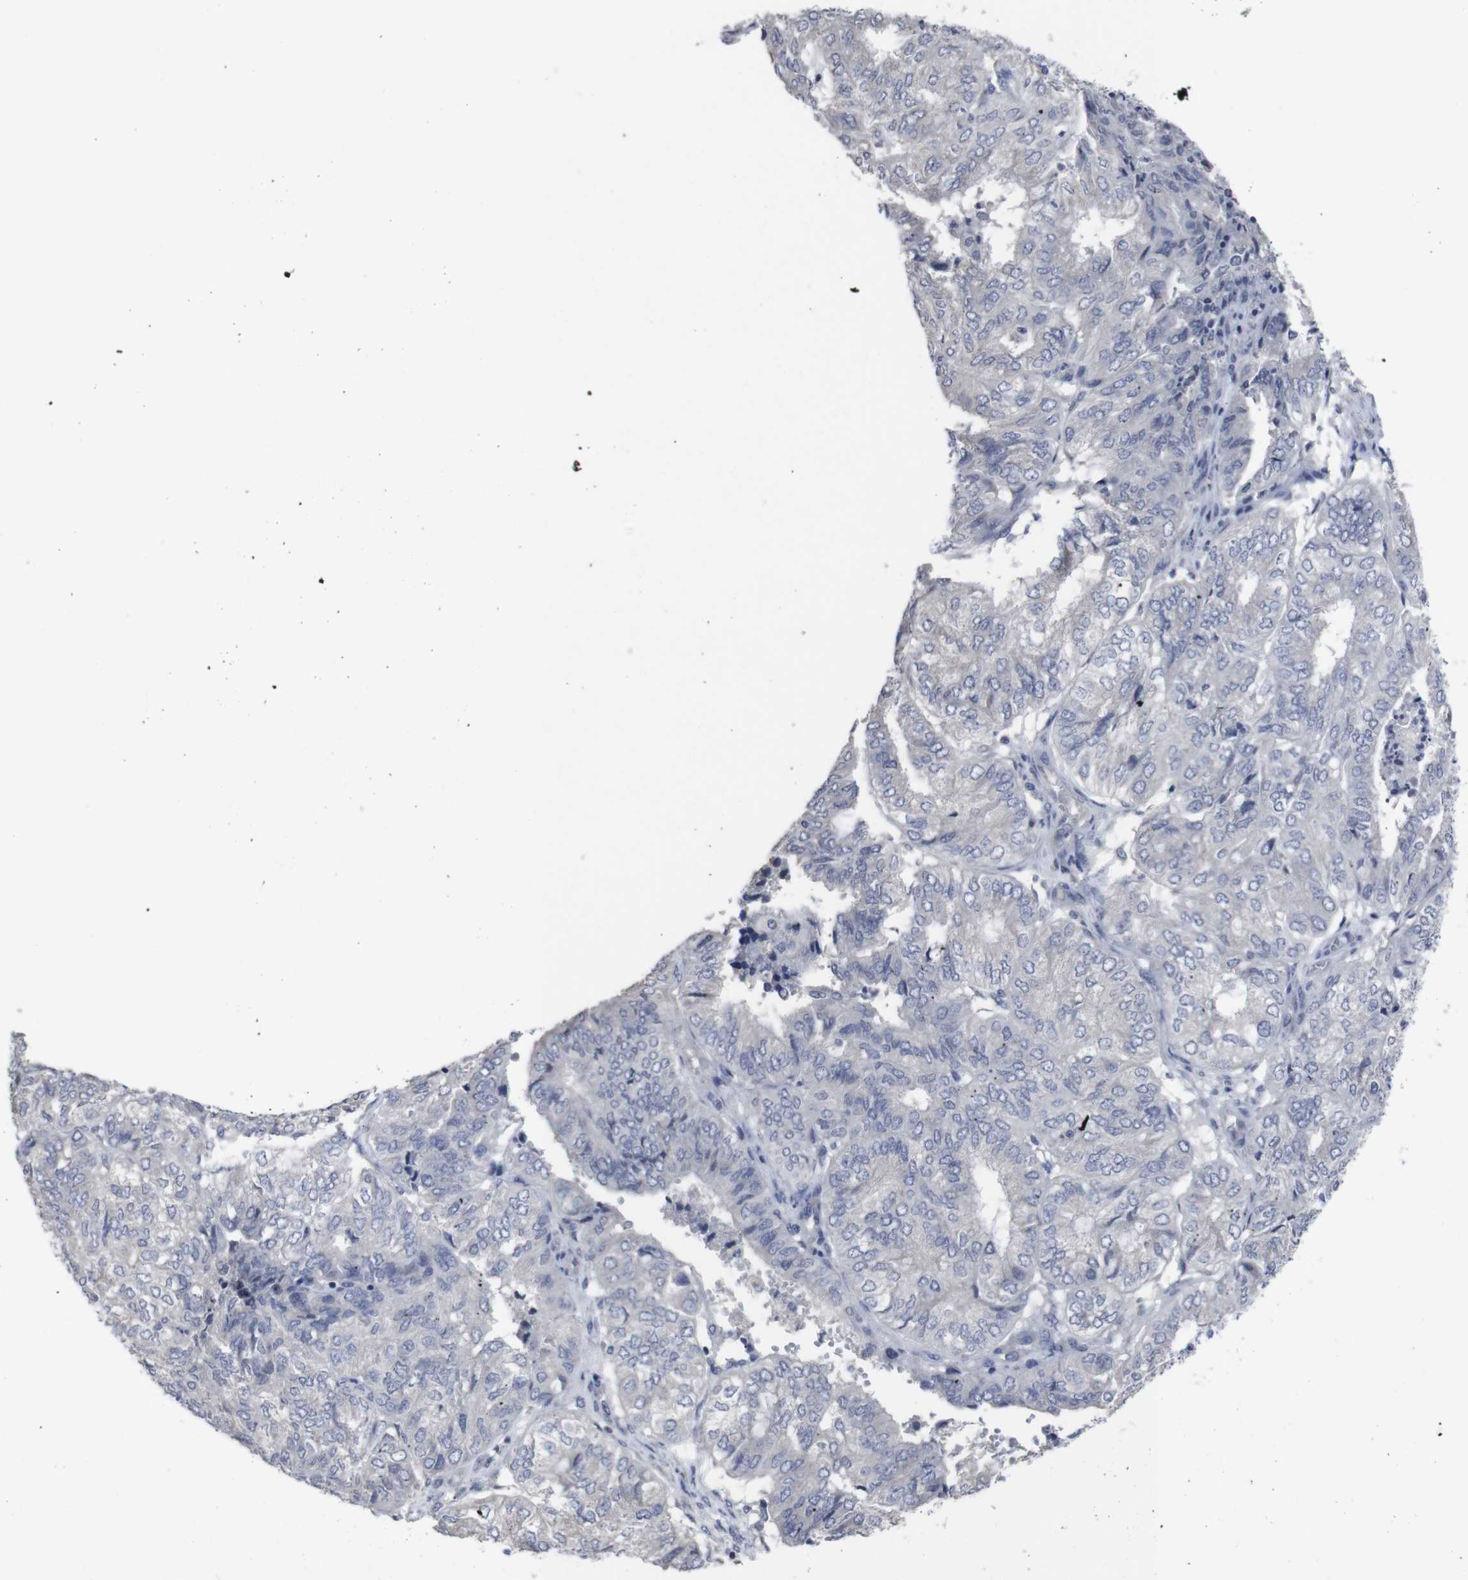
{"staining": {"intensity": "negative", "quantity": "none", "location": "none"}, "tissue": "endometrial cancer", "cell_type": "Tumor cells", "image_type": "cancer", "snomed": [{"axis": "morphology", "description": "Adenocarcinoma, NOS"}, {"axis": "topography", "description": "Uterus"}], "caption": "The photomicrograph exhibits no significant expression in tumor cells of endometrial adenocarcinoma.", "gene": "SNCG", "patient": {"sex": "female", "age": 60}}